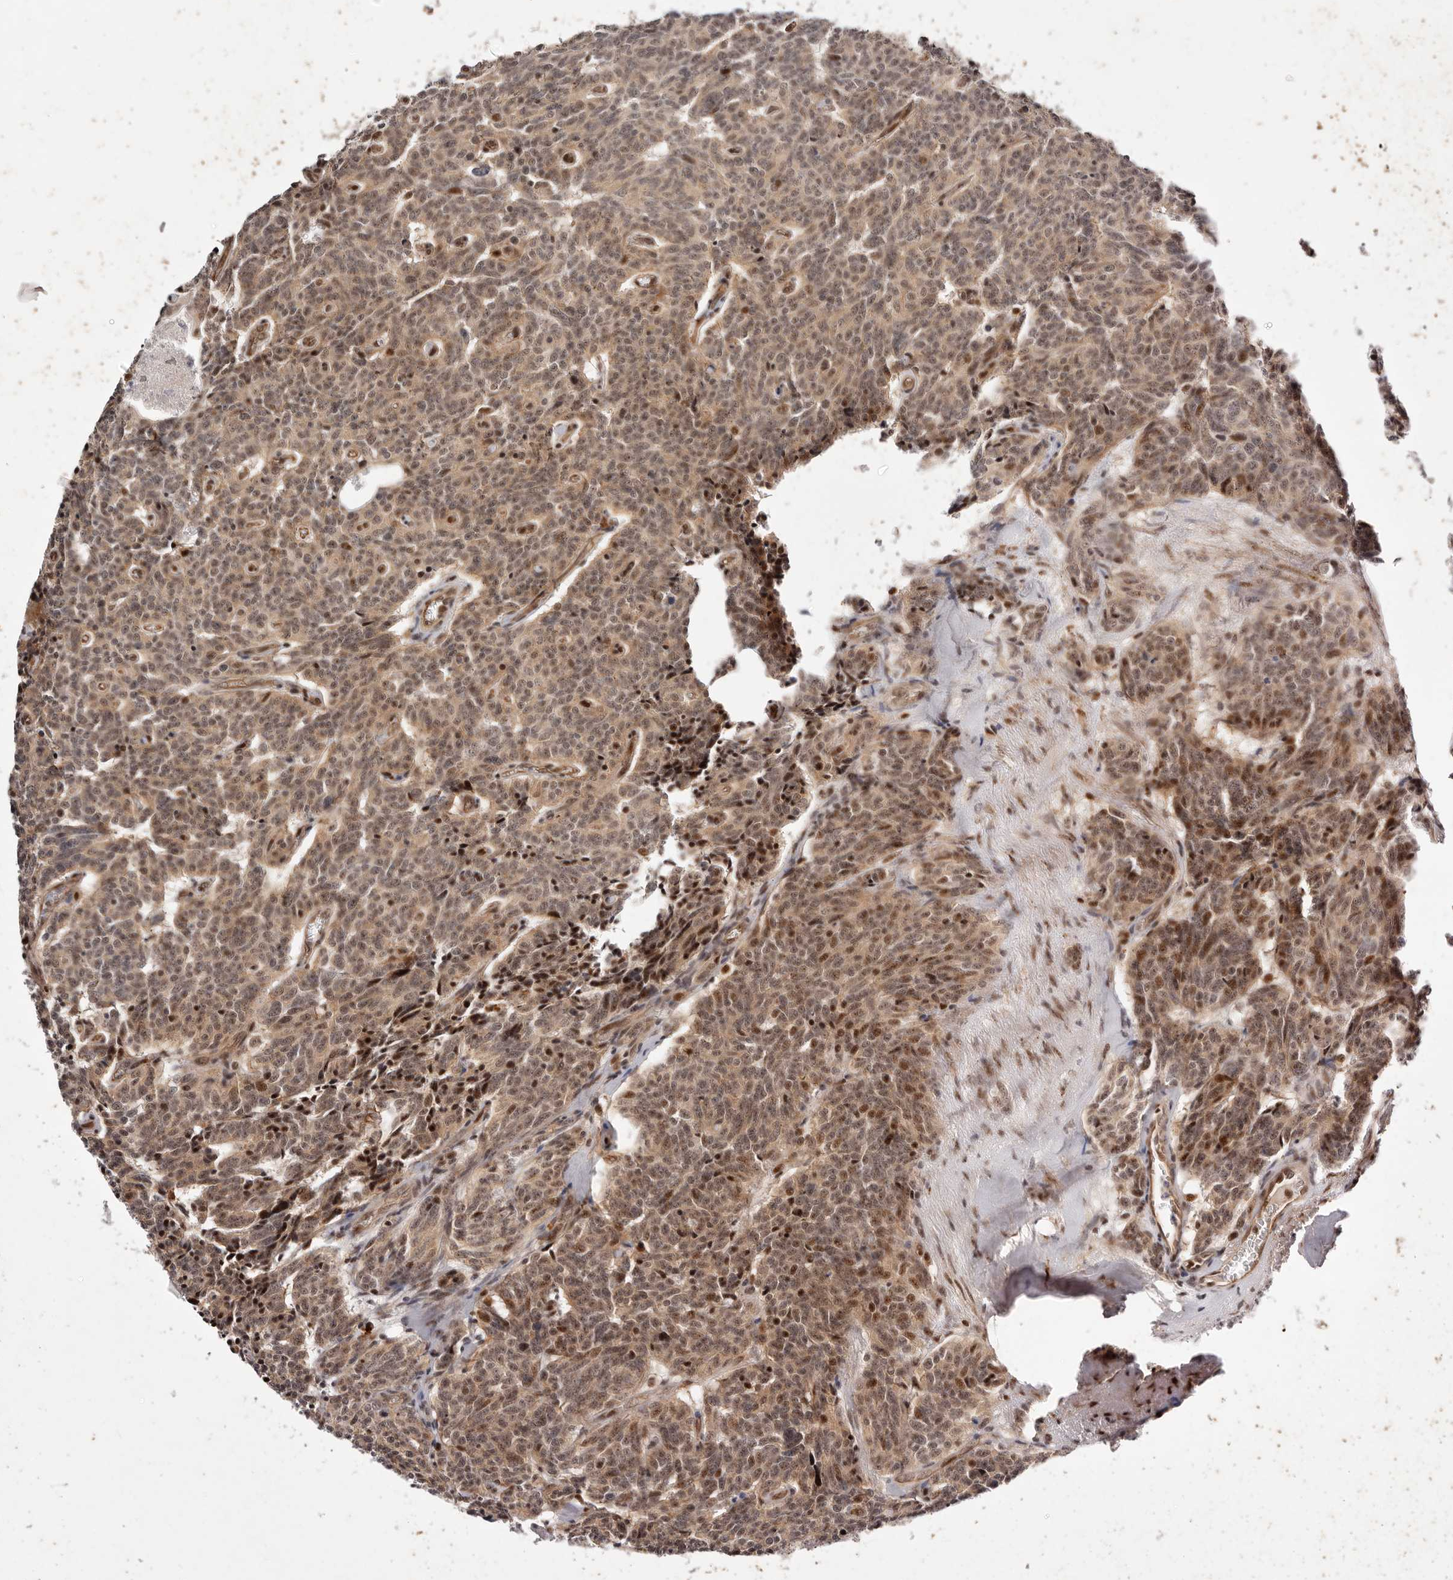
{"staining": {"intensity": "moderate", "quantity": ">75%", "location": "nuclear"}, "tissue": "carcinoid", "cell_type": "Tumor cells", "image_type": "cancer", "snomed": [{"axis": "morphology", "description": "Carcinoid, malignant, NOS"}, {"axis": "topography", "description": "Lung"}], "caption": "Immunohistochemistry micrograph of neoplastic tissue: human malignant carcinoid stained using immunohistochemistry demonstrates medium levels of moderate protein expression localized specifically in the nuclear of tumor cells, appearing as a nuclear brown color.", "gene": "WRN", "patient": {"sex": "female", "age": 46}}